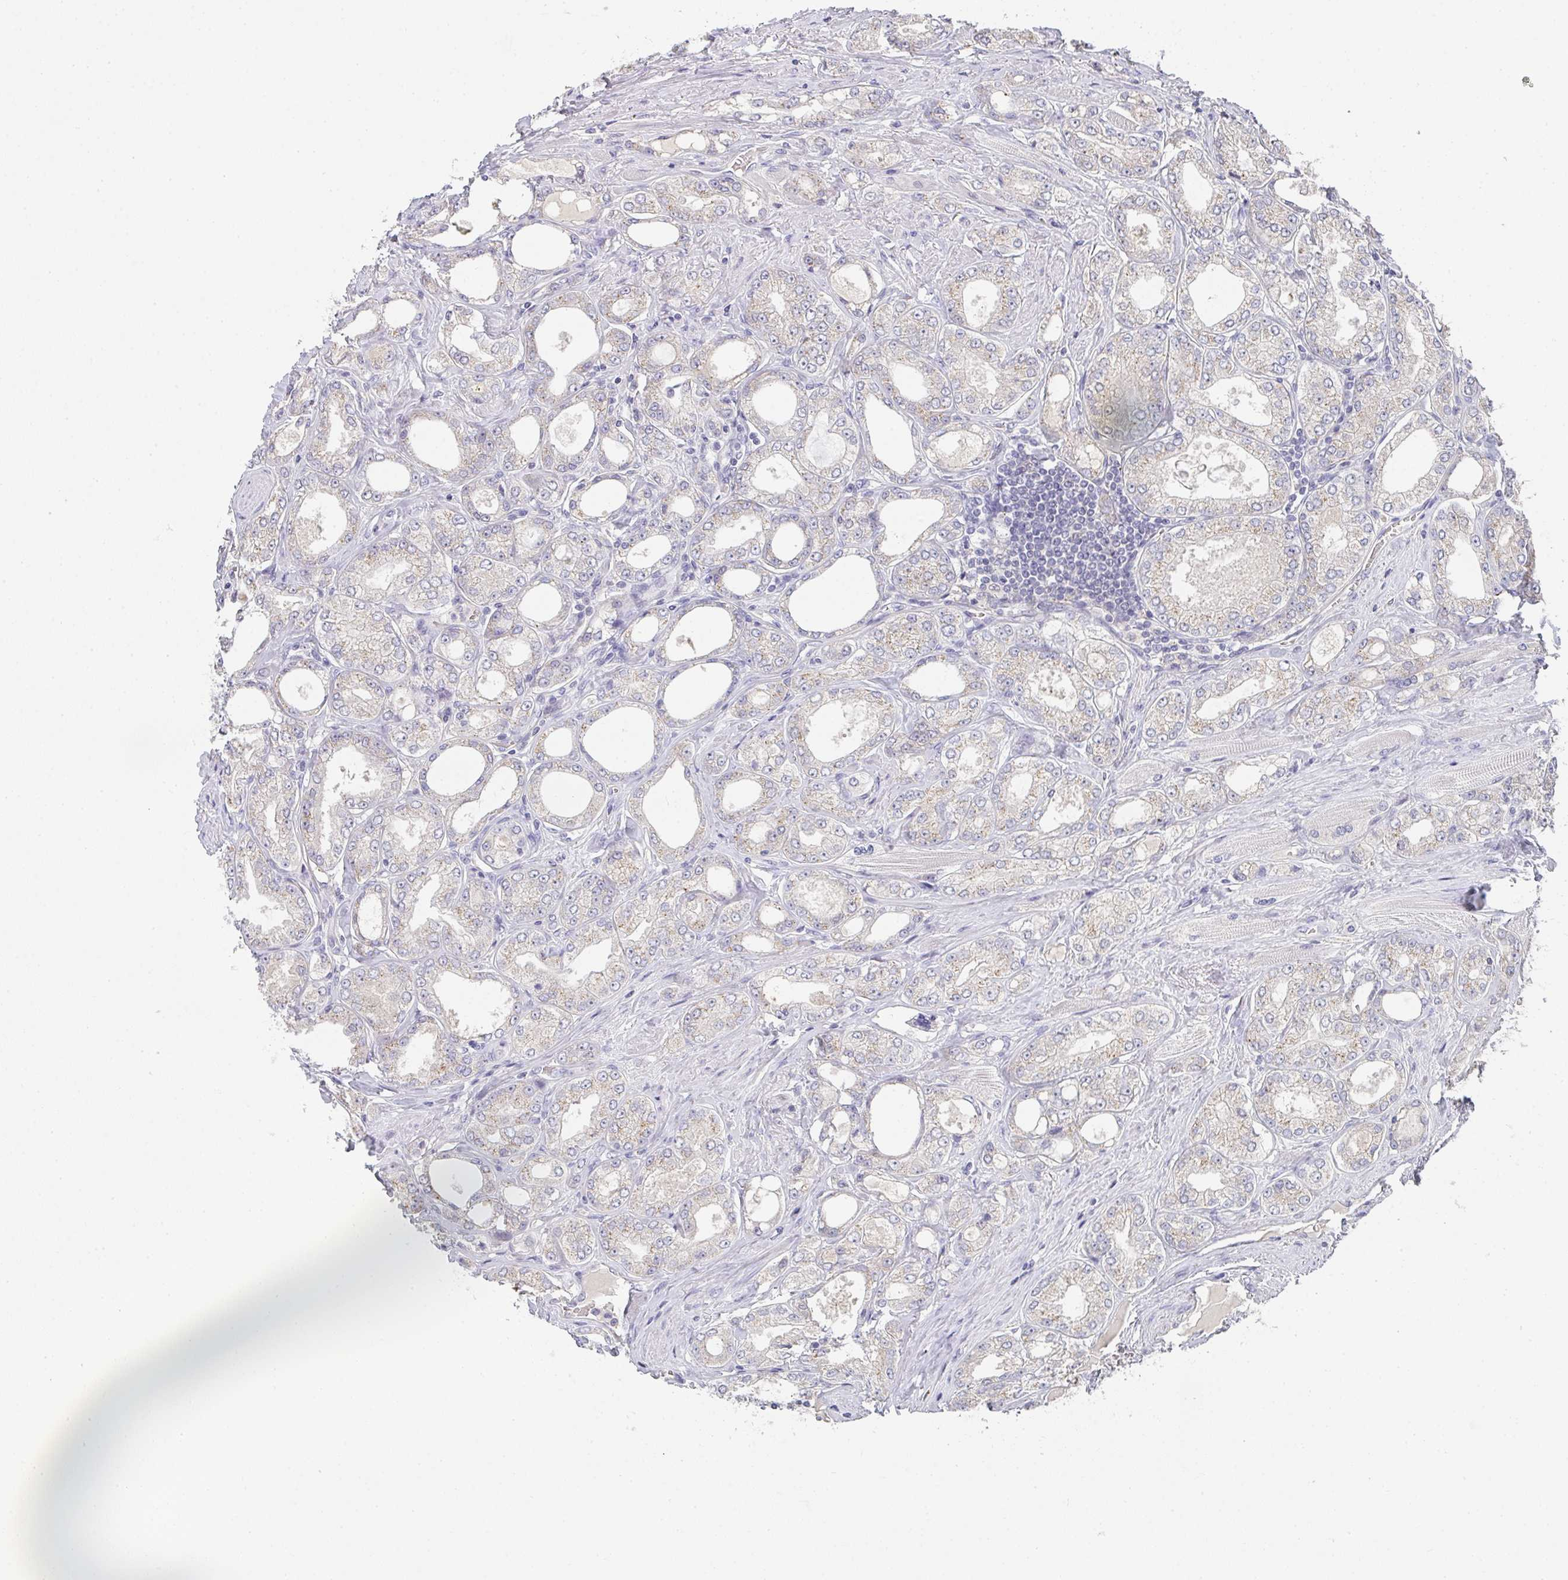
{"staining": {"intensity": "weak", "quantity": "<25%", "location": "cytoplasmic/membranous"}, "tissue": "prostate cancer", "cell_type": "Tumor cells", "image_type": "cancer", "snomed": [{"axis": "morphology", "description": "Adenocarcinoma, High grade"}, {"axis": "topography", "description": "Prostate"}], "caption": "The image exhibits no significant expression in tumor cells of prostate cancer.", "gene": "CHMP5", "patient": {"sex": "male", "age": 68}}